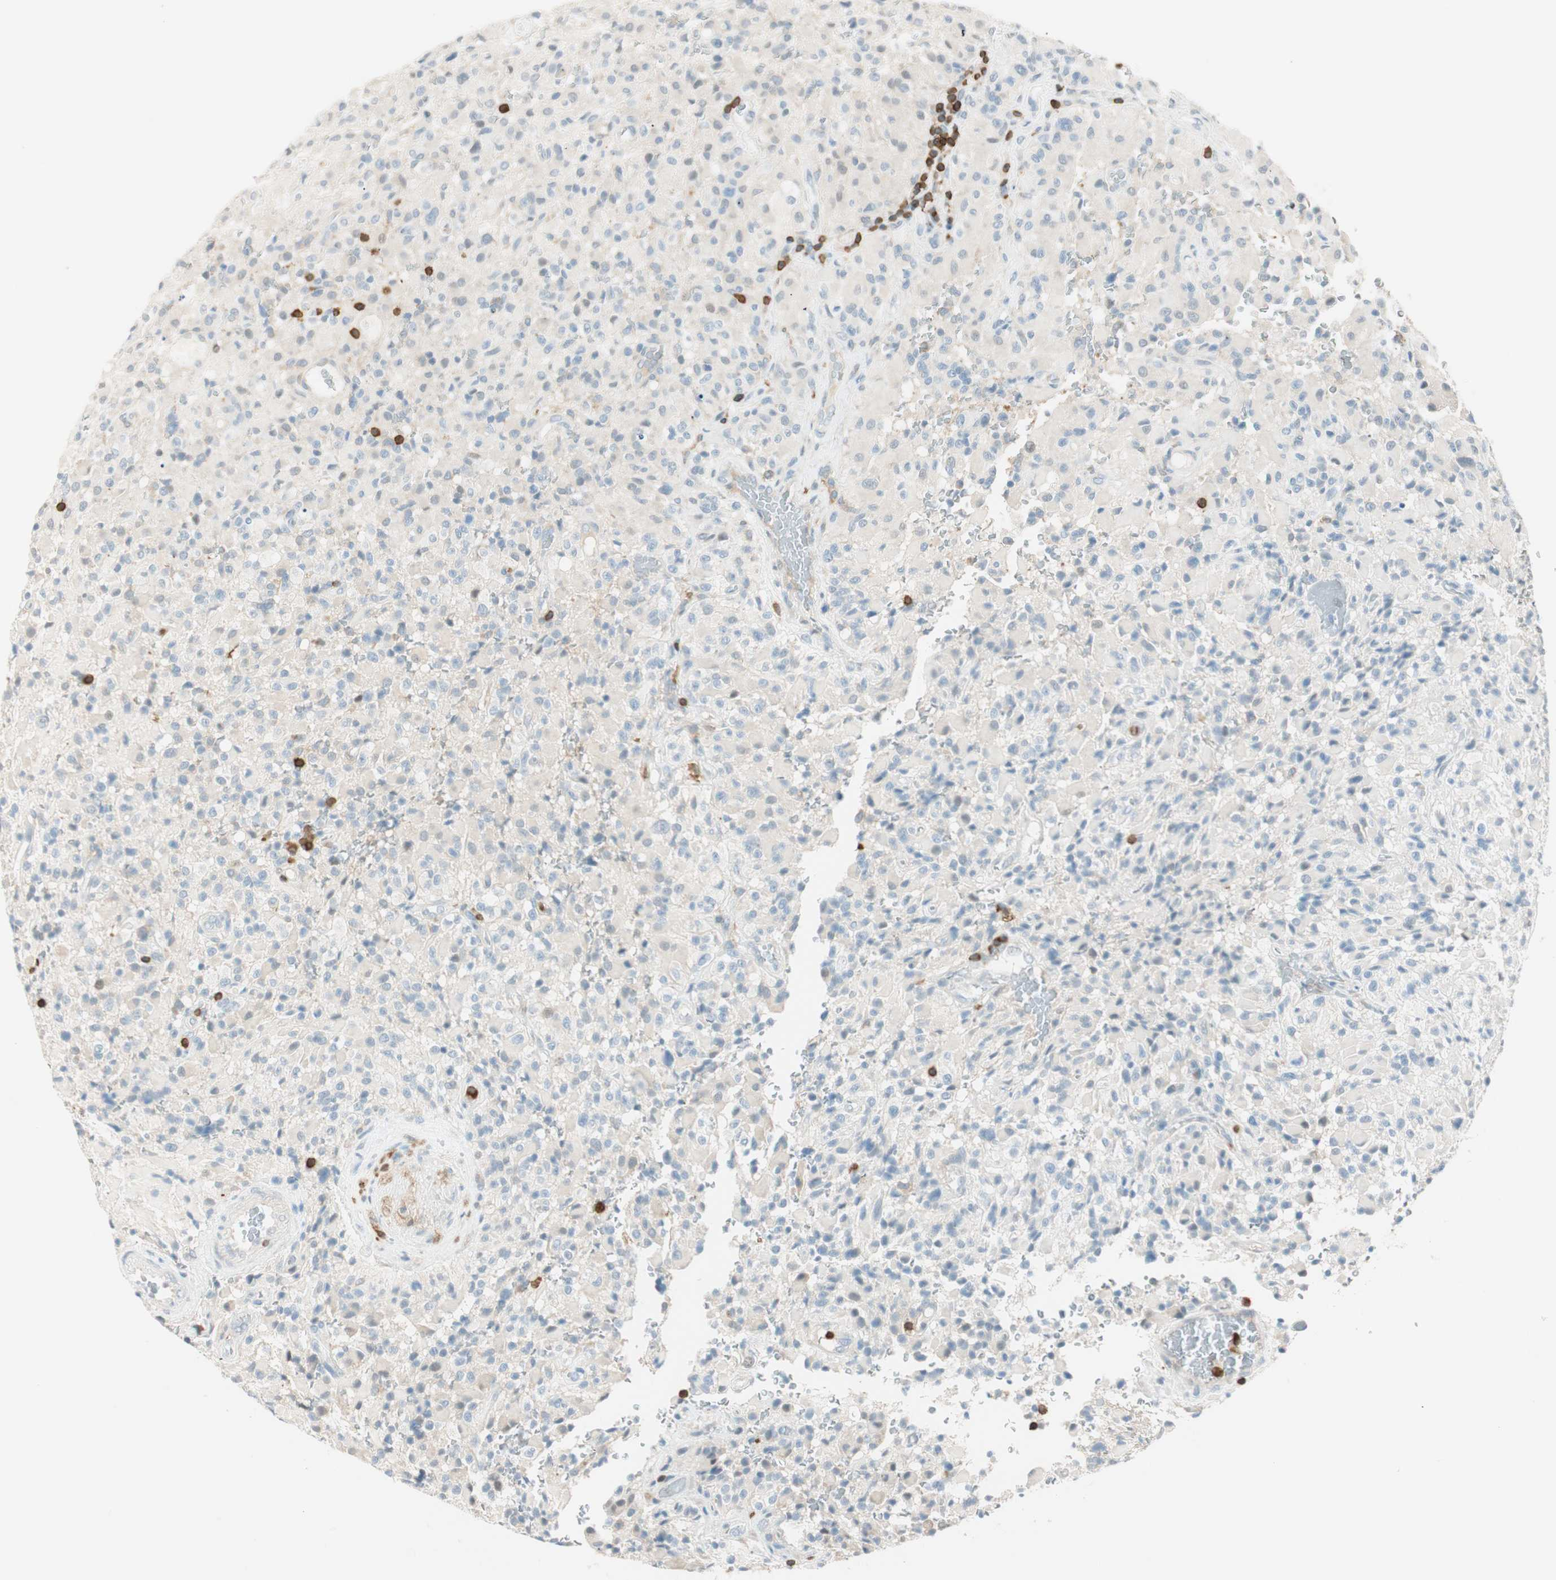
{"staining": {"intensity": "weak", "quantity": "<25%", "location": "cytoplasmic/membranous"}, "tissue": "glioma", "cell_type": "Tumor cells", "image_type": "cancer", "snomed": [{"axis": "morphology", "description": "Glioma, malignant, High grade"}, {"axis": "topography", "description": "Brain"}], "caption": "This is an IHC image of human glioma. There is no expression in tumor cells.", "gene": "HPGD", "patient": {"sex": "male", "age": 71}}